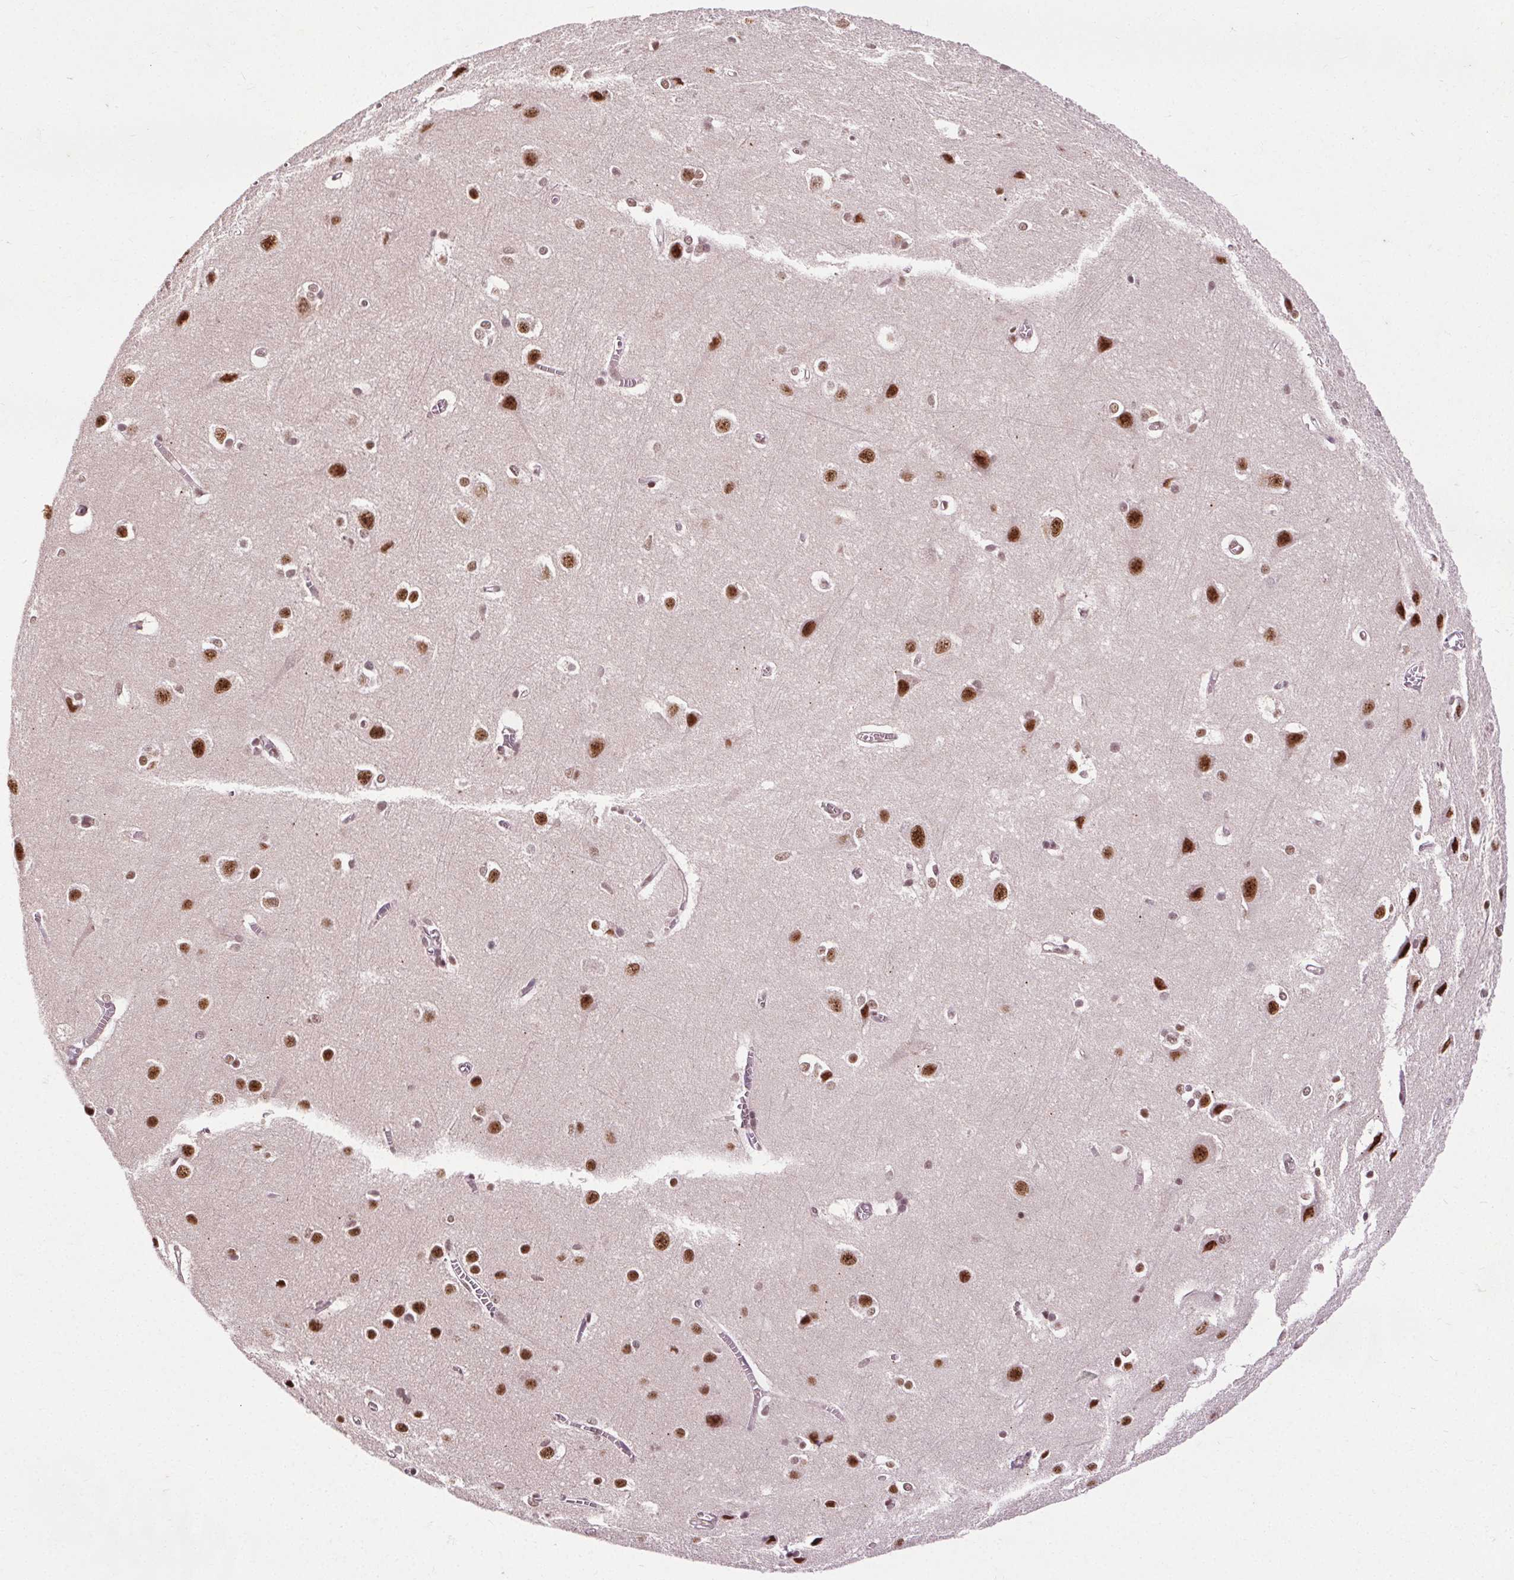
{"staining": {"intensity": "moderate", "quantity": "<25%", "location": "nuclear"}, "tissue": "cerebral cortex", "cell_type": "Endothelial cells", "image_type": "normal", "snomed": [{"axis": "morphology", "description": "Normal tissue, NOS"}, {"axis": "topography", "description": "Cerebral cortex"}], "caption": "A low amount of moderate nuclear positivity is appreciated in about <25% of endothelial cells in normal cerebral cortex. The staining is performed using DAB brown chromogen to label protein expression. The nuclei are counter-stained blue using hematoxylin.", "gene": "MED6", "patient": {"sex": "male", "age": 37}}